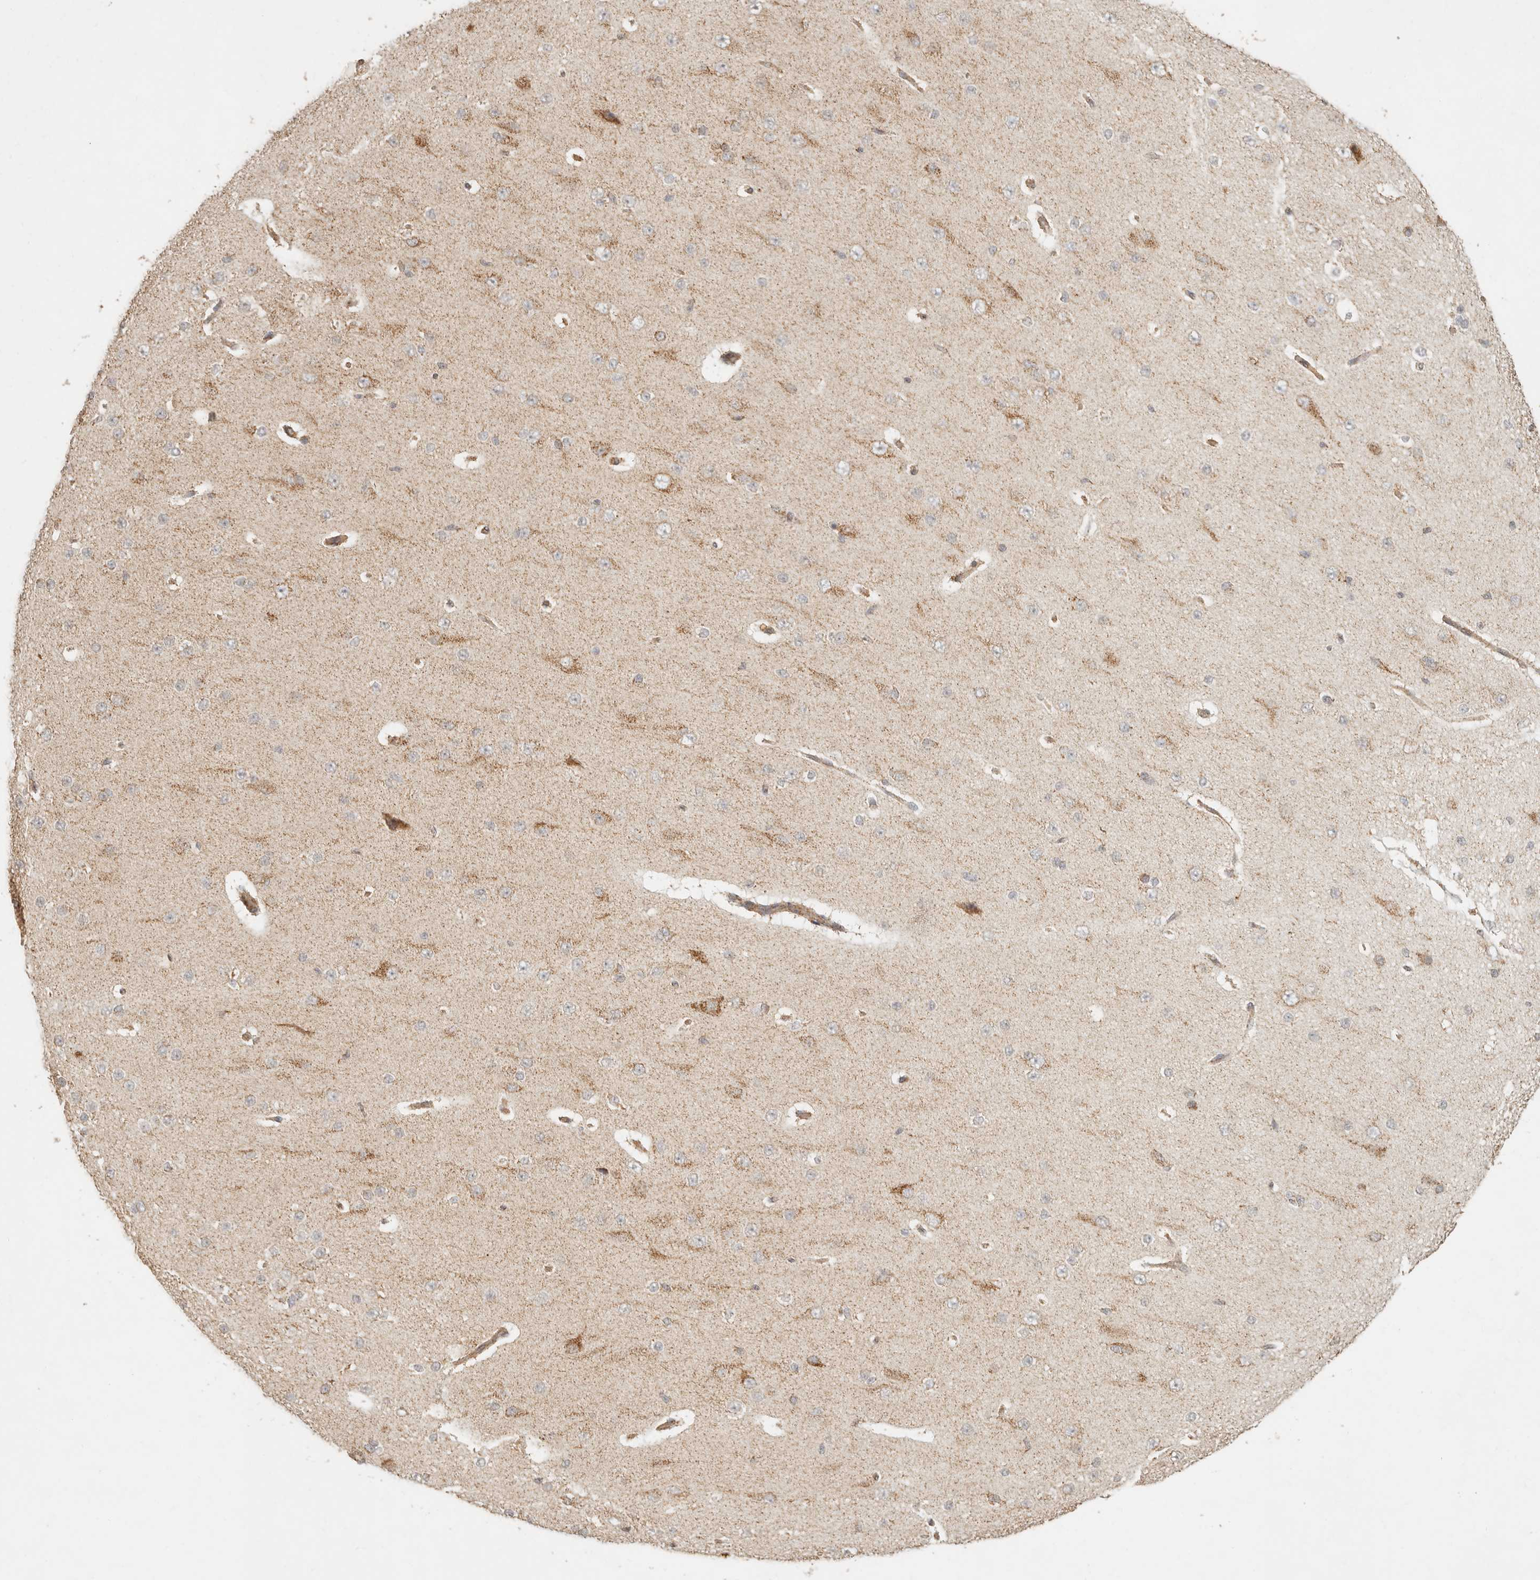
{"staining": {"intensity": "moderate", "quantity": ">75%", "location": "cytoplasmic/membranous"}, "tissue": "cerebral cortex", "cell_type": "Endothelial cells", "image_type": "normal", "snomed": [{"axis": "morphology", "description": "Normal tissue, NOS"}, {"axis": "morphology", "description": "Developmental malformation"}, {"axis": "topography", "description": "Cerebral cortex"}], "caption": "Immunohistochemistry (IHC) of benign cerebral cortex demonstrates medium levels of moderate cytoplasmic/membranous staining in approximately >75% of endothelial cells.", "gene": "MRPL55", "patient": {"sex": "female", "age": 30}}